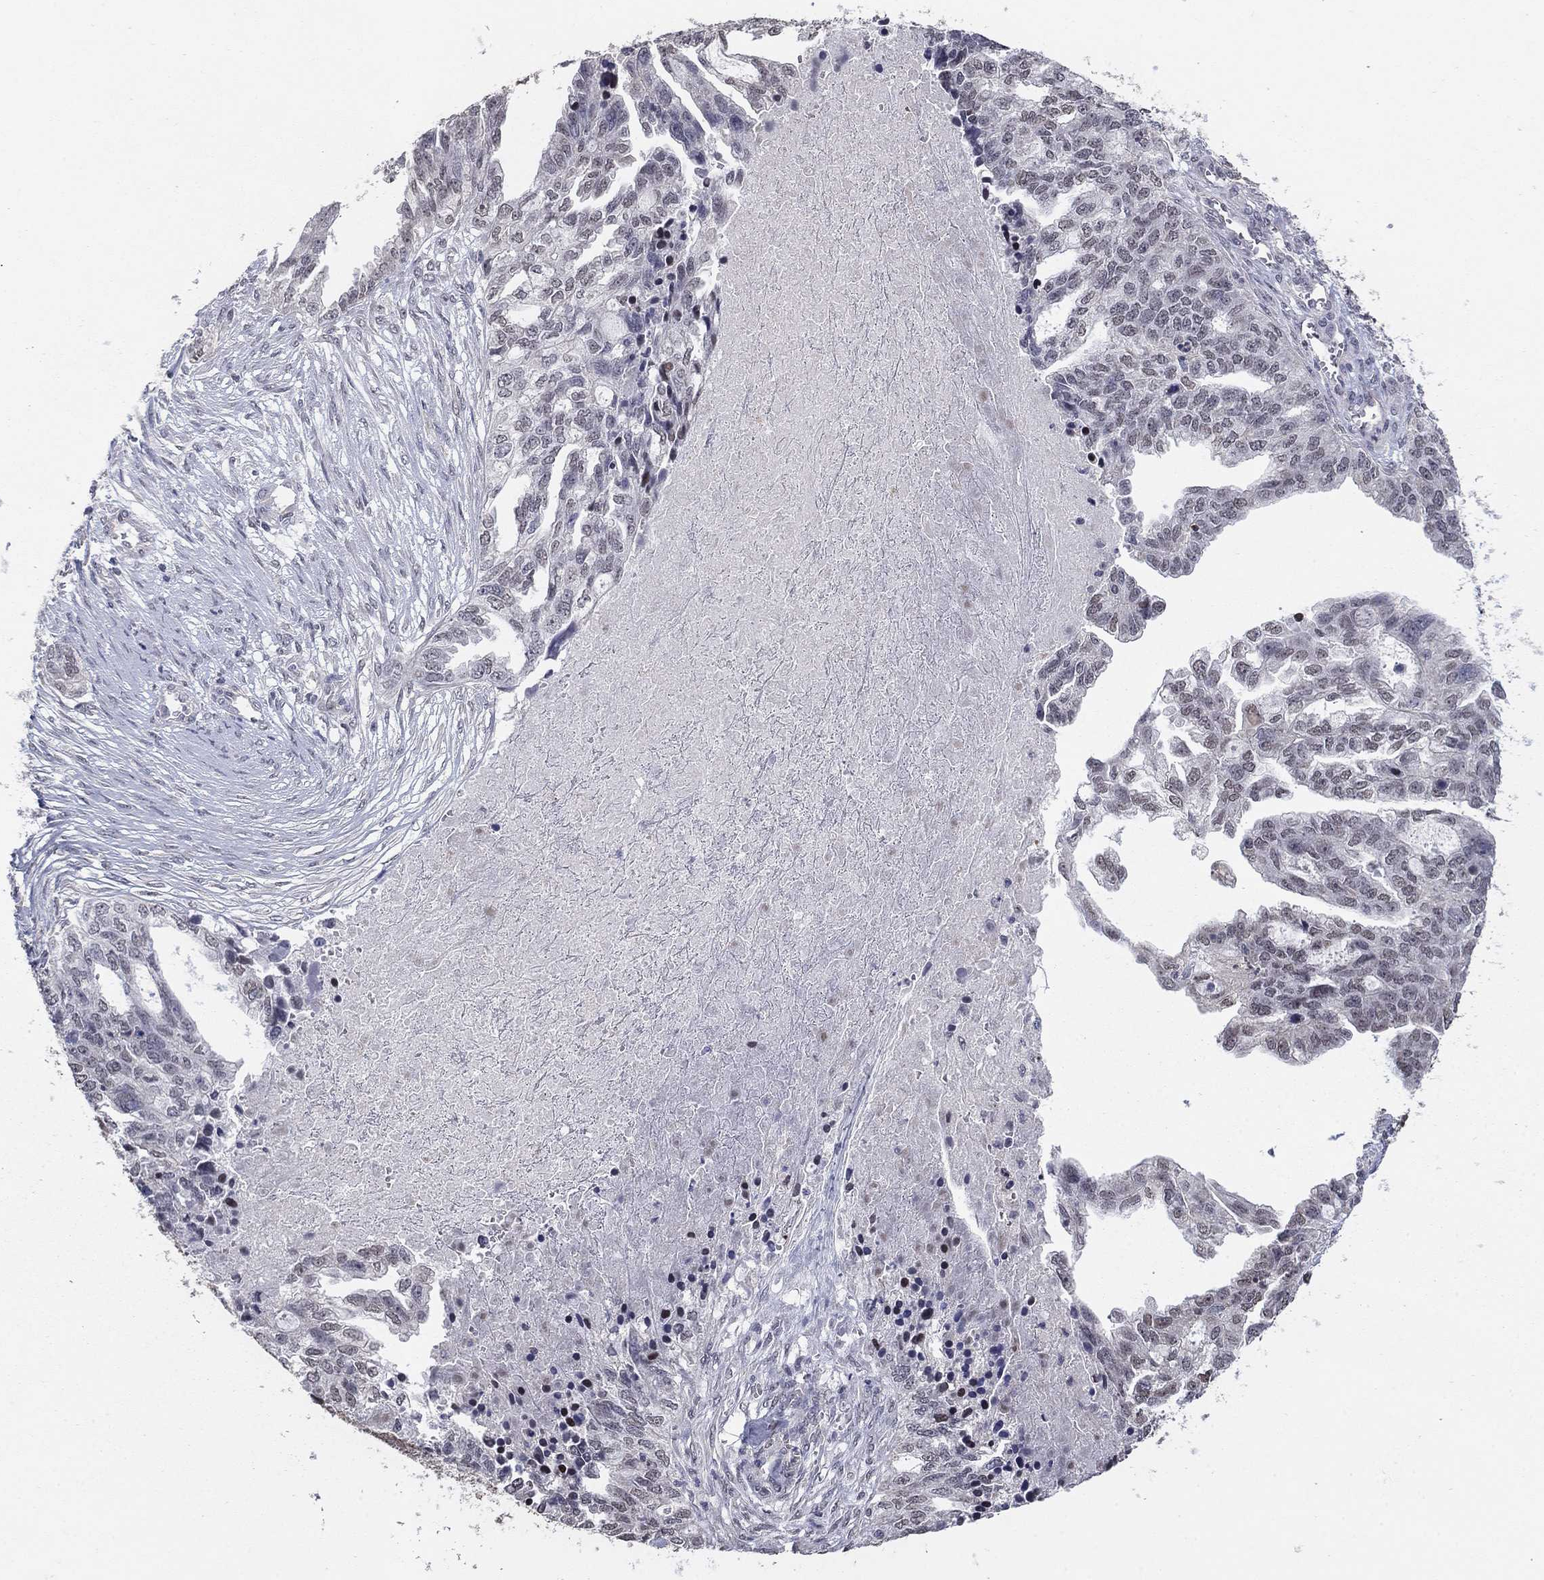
{"staining": {"intensity": "weak", "quantity": "<25%", "location": "nuclear"}, "tissue": "ovarian cancer", "cell_type": "Tumor cells", "image_type": "cancer", "snomed": [{"axis": "morphology", "description": "Cystadenocarcinoma, serous, NOS"}, {"axis": "topography", "description": "Ovary"}], "caption": "This is an IHC histopathology image of human ovarian cancer. There is no staining in tumor cells.", "gene": "GRIA3", "patient": {"sex": "female", "age": 51}}